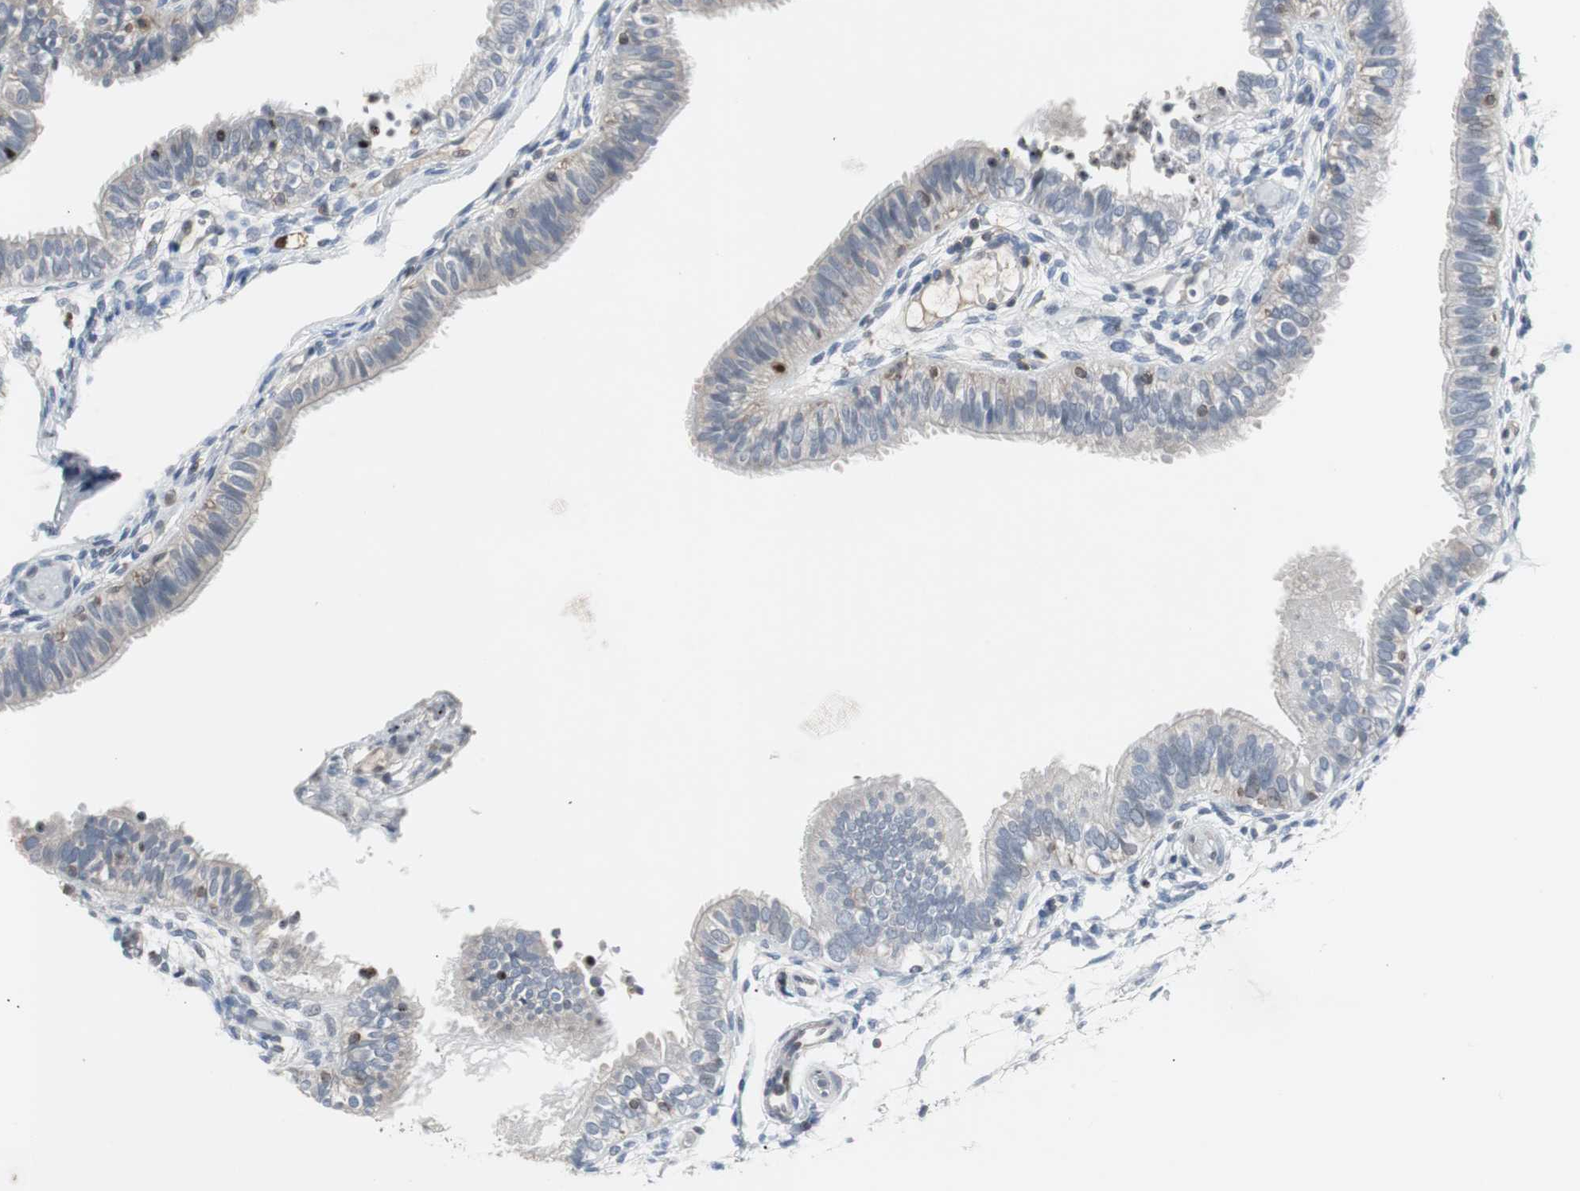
{"staining": {"intensity": "weak", "quantity": "<25%", "location": "nuclear"}, "tissue": "fallopian tube", "cell_type": "Glandular cells", "image_type": "normal", "snomed": [{"axis": "morphology", "description": "Normal tissue, NOS"}, {"axis": "morphology", "description": "Dermoid, NOS"}, {"axis": "topography", "description": "Fallopian tube"}], "caption": "Normal fallopian tube was stained to show a protein in brown. There is no significant staining in glandular cells. (DAB immunohistochemistry, high magnification).", "gene": "GRK2", "patient": {"sex": "female", "age": 33}}